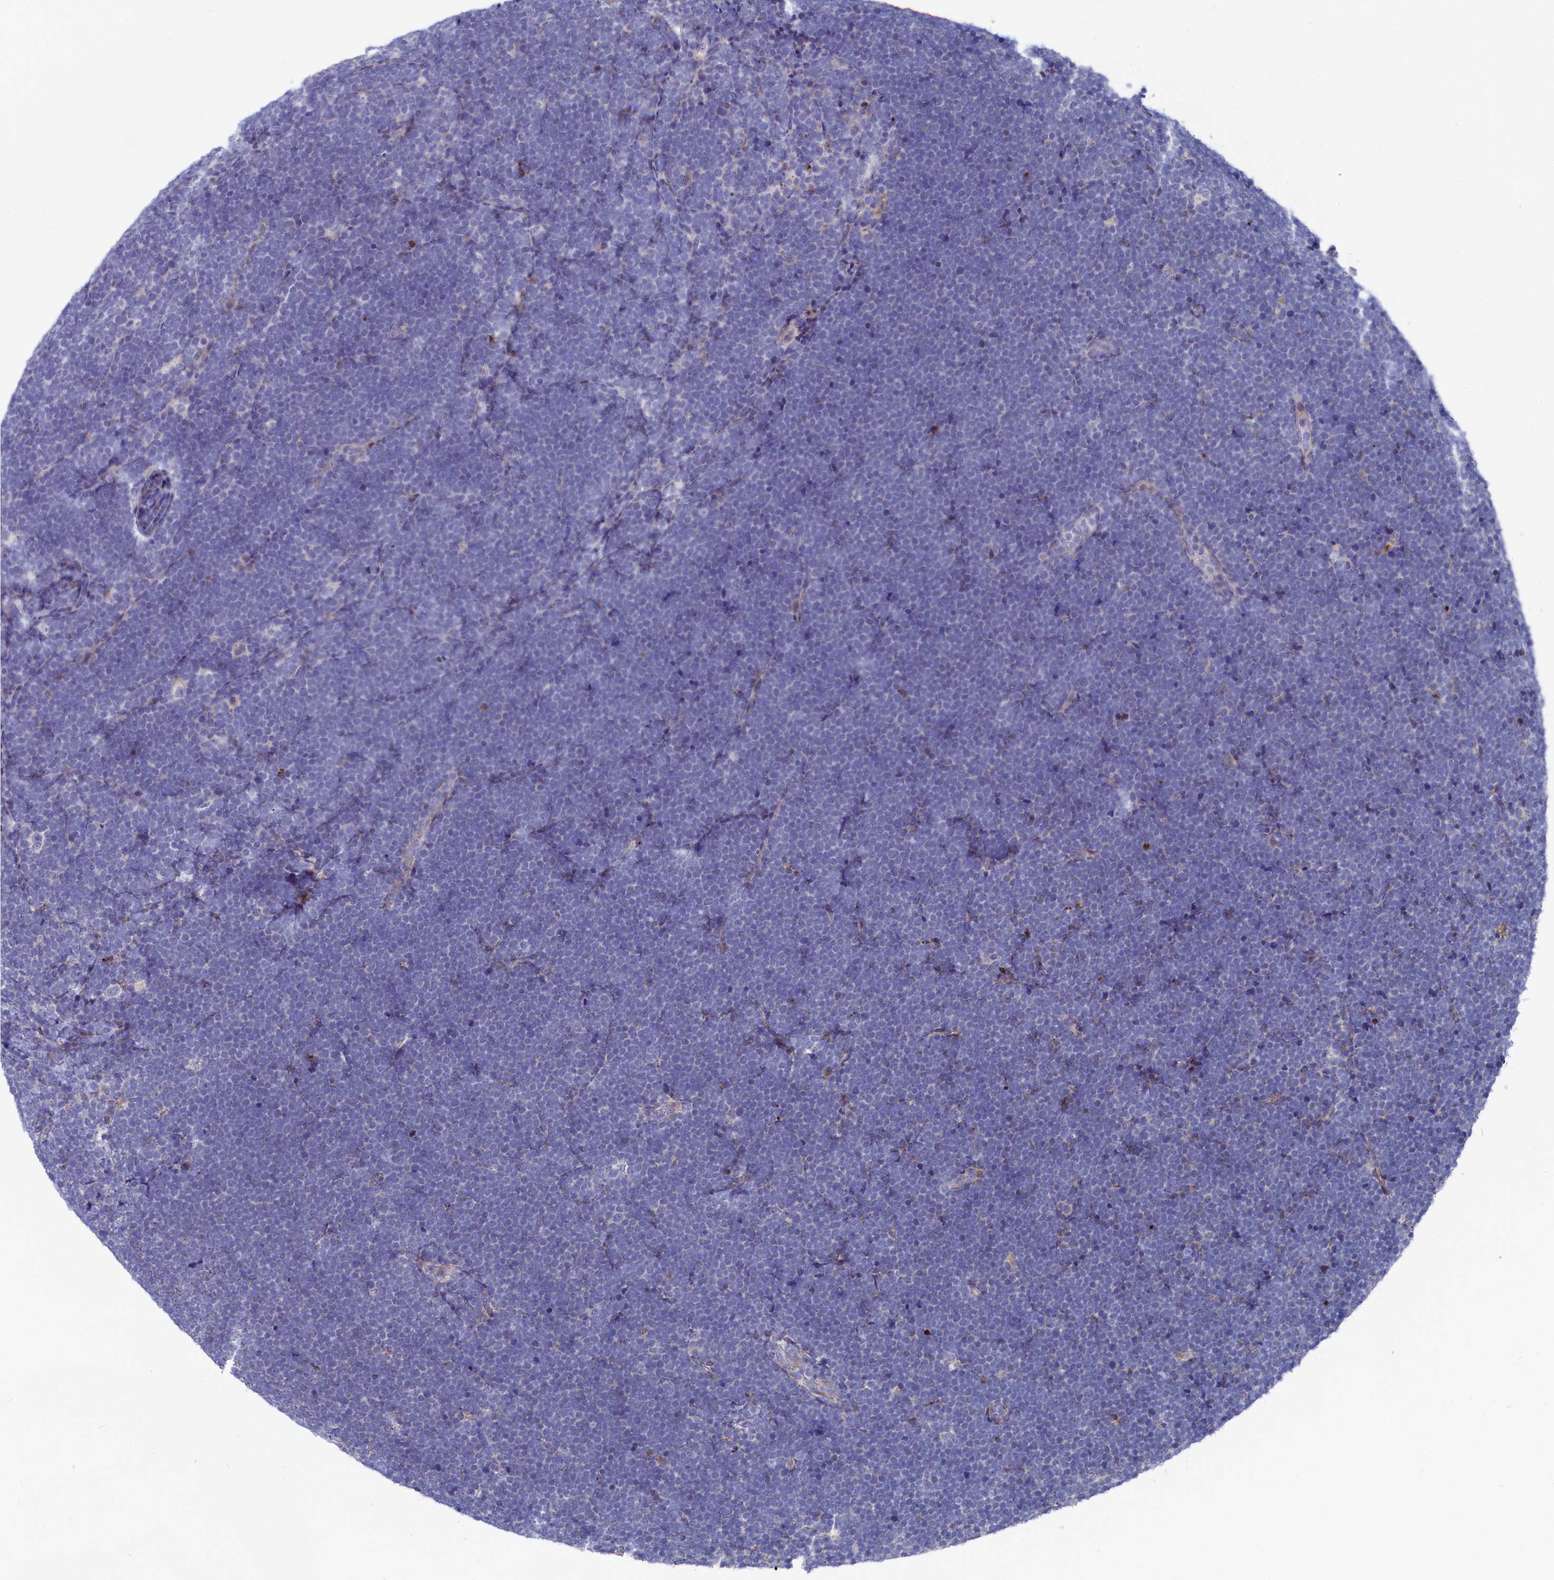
{"staining": {"intensity": "negative", "quantity": "none", "location": "none"}, "tissue": "lymphoma", "cell_type": "Tumor cells", "image_type": "cancer", "snomed": [{"axis": "morphology", "description": "Malignant lymphoma, non-Hodgkin's type, High grade"}, {"axis": "topography", "description": "Lymph node"}], "caption": "Histopathology image shows no significant protein positivity in tumor cells of lymphoma.", "gene": "NUDT7", "patient": {"sex": "male", "age": 13}}